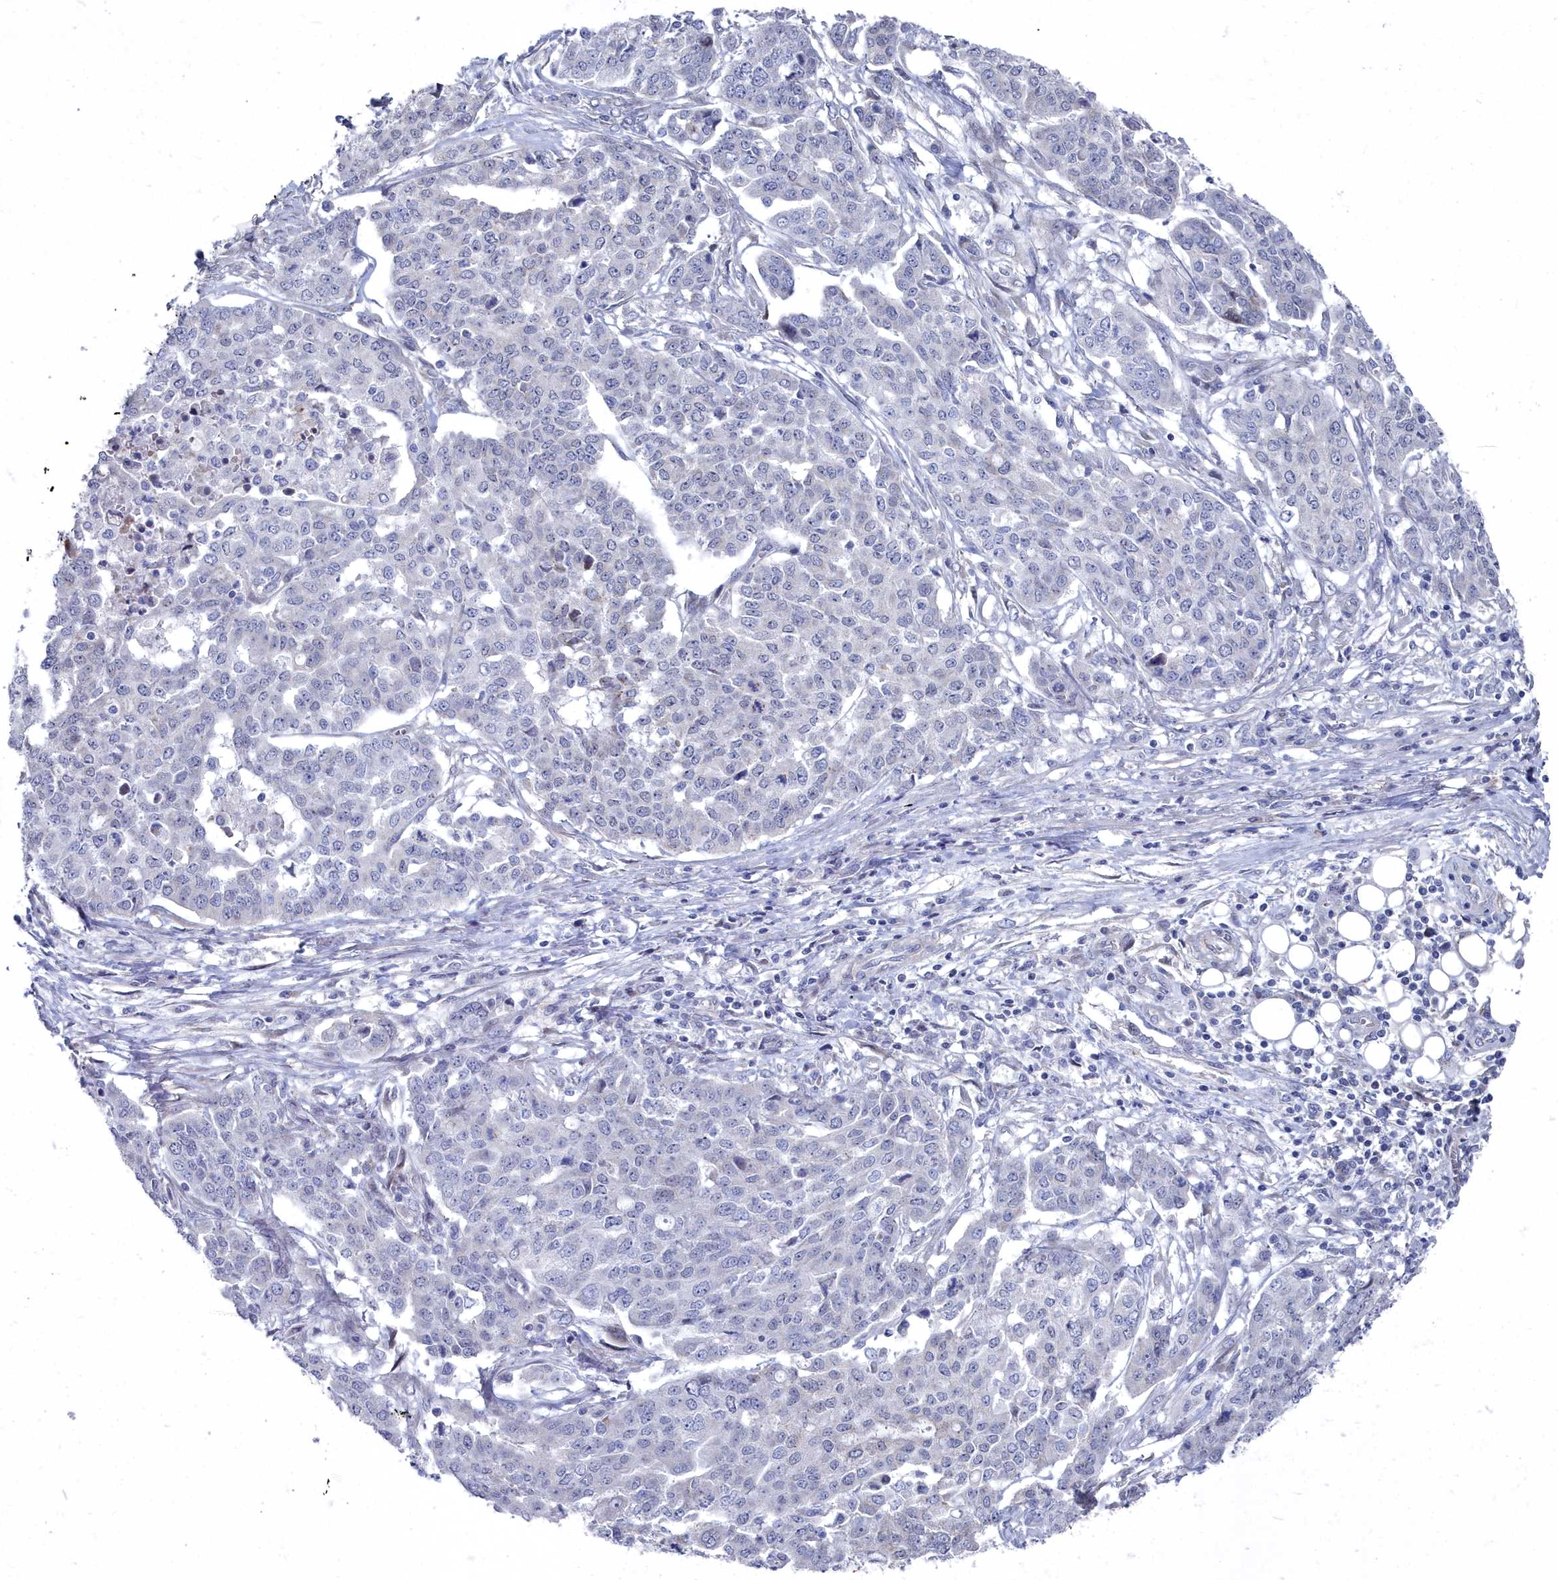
{"staining": {"intensity": "negative", "quantity": "none", "location": "none"}, "tissue": "ovarian cancer", "cell_type": "Tumor cells", "image_type": "cancer", "snomed": [{"axis": "morphology", "description": "Cystadenocarcinoma, serous, NOS"}, {"axis": "topography", "description": "Soft tissue"}, {"axis": "topography", "description": "Ovary"}], "caption": "An image of human ovarian cancer is negative for staining in tumor cells.", "gene": "SHISAL2A", "patient": {"sex": "female", "age": 57}}